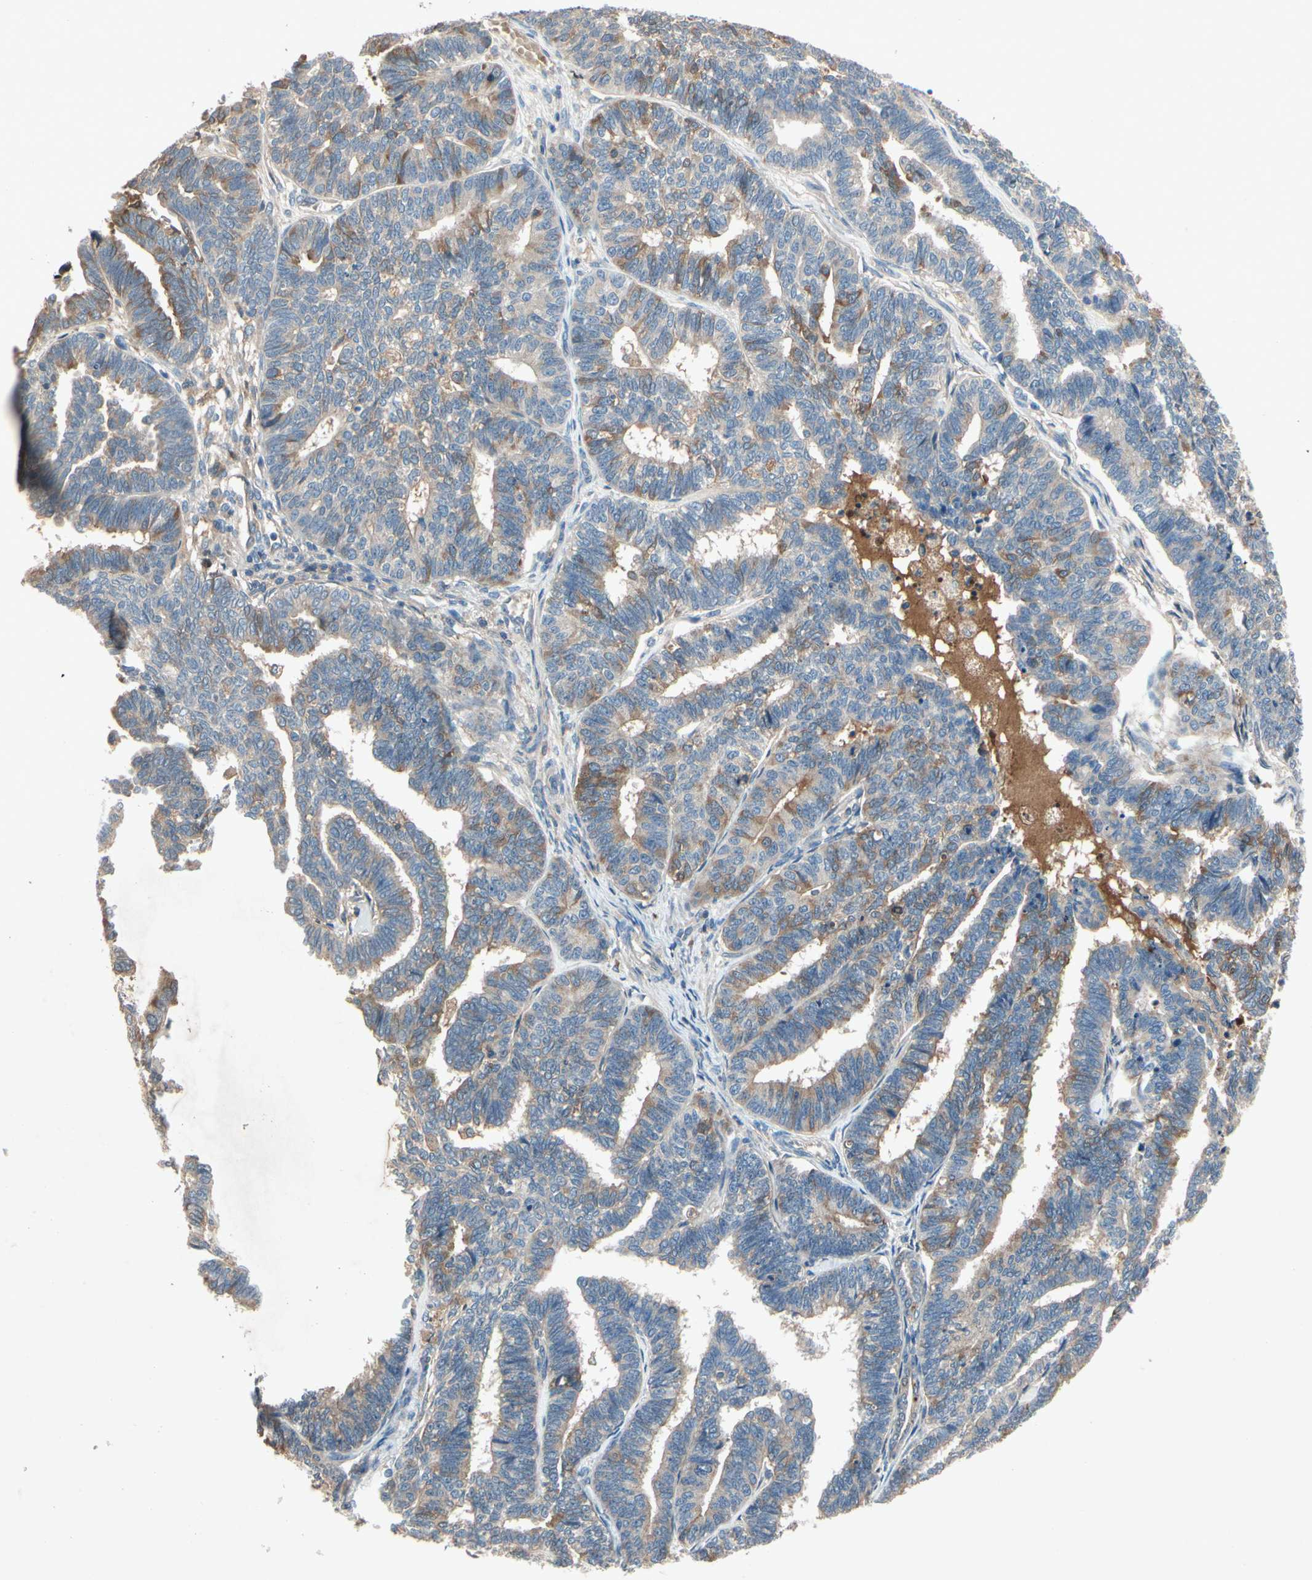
{"staining": {"intensity": "weak", "quantity": "25%-75%", "location": "cytoplasmic/membranous"}, "tissue": "endometrial cancer", "cell_type": "Tumor cells", "image_type": "cancer", "snomed": [{"axis": "morphology", "description": "Adenocarcinoma, NOS"}, {"axis": "topography", "description": "Endometrium"}], "caption": "Endometrial cancer (adenocarcinoma) stained with a brown dye displays weak cytoplasmic/membranous positive expression in about 25%-75% of tumor cells.", "gene": "IL1RL1", "patient": {"sex": "female", "age": 70}}